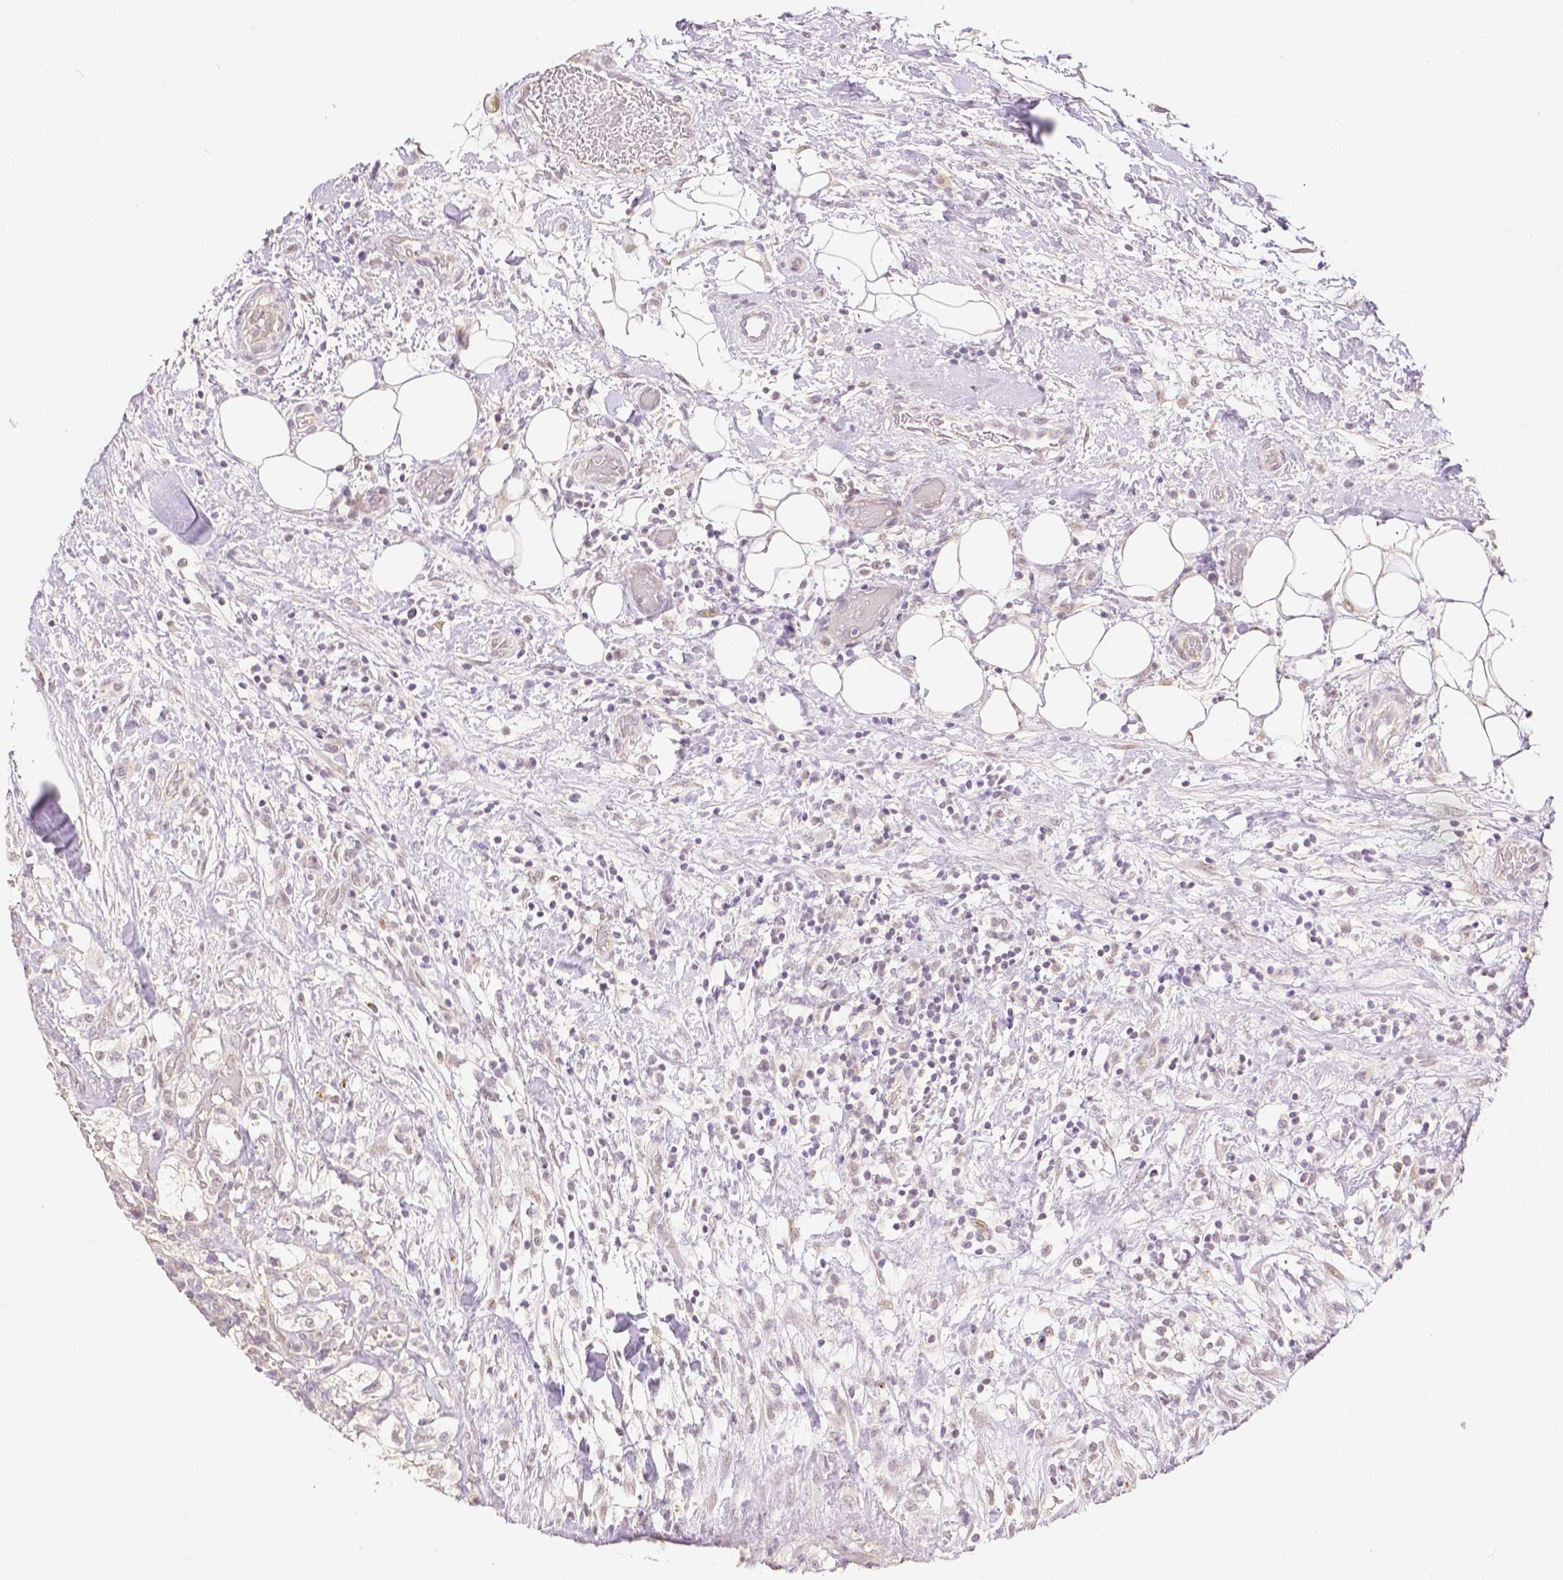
{"staining": {"intensity": "negative", "quantity": "none", "location": "none"}, "tissue": "renal cancer", "cell_type": "Tumor cells", "image_type": "cancer", "snomed": [{"axis": "morphology", "description": "Adenocarcinoma, NOS"}, {"axis": "topography", "description": "Kidney"}], "caption": "DAB (3,3'-diaminobenzidine) immunohistochemical staining of adenocarcinoma (renal) exhibits no significant positivity in tumor cells.", "gene": "OCLN", "patient": {"sex": "male", "age": 59}}